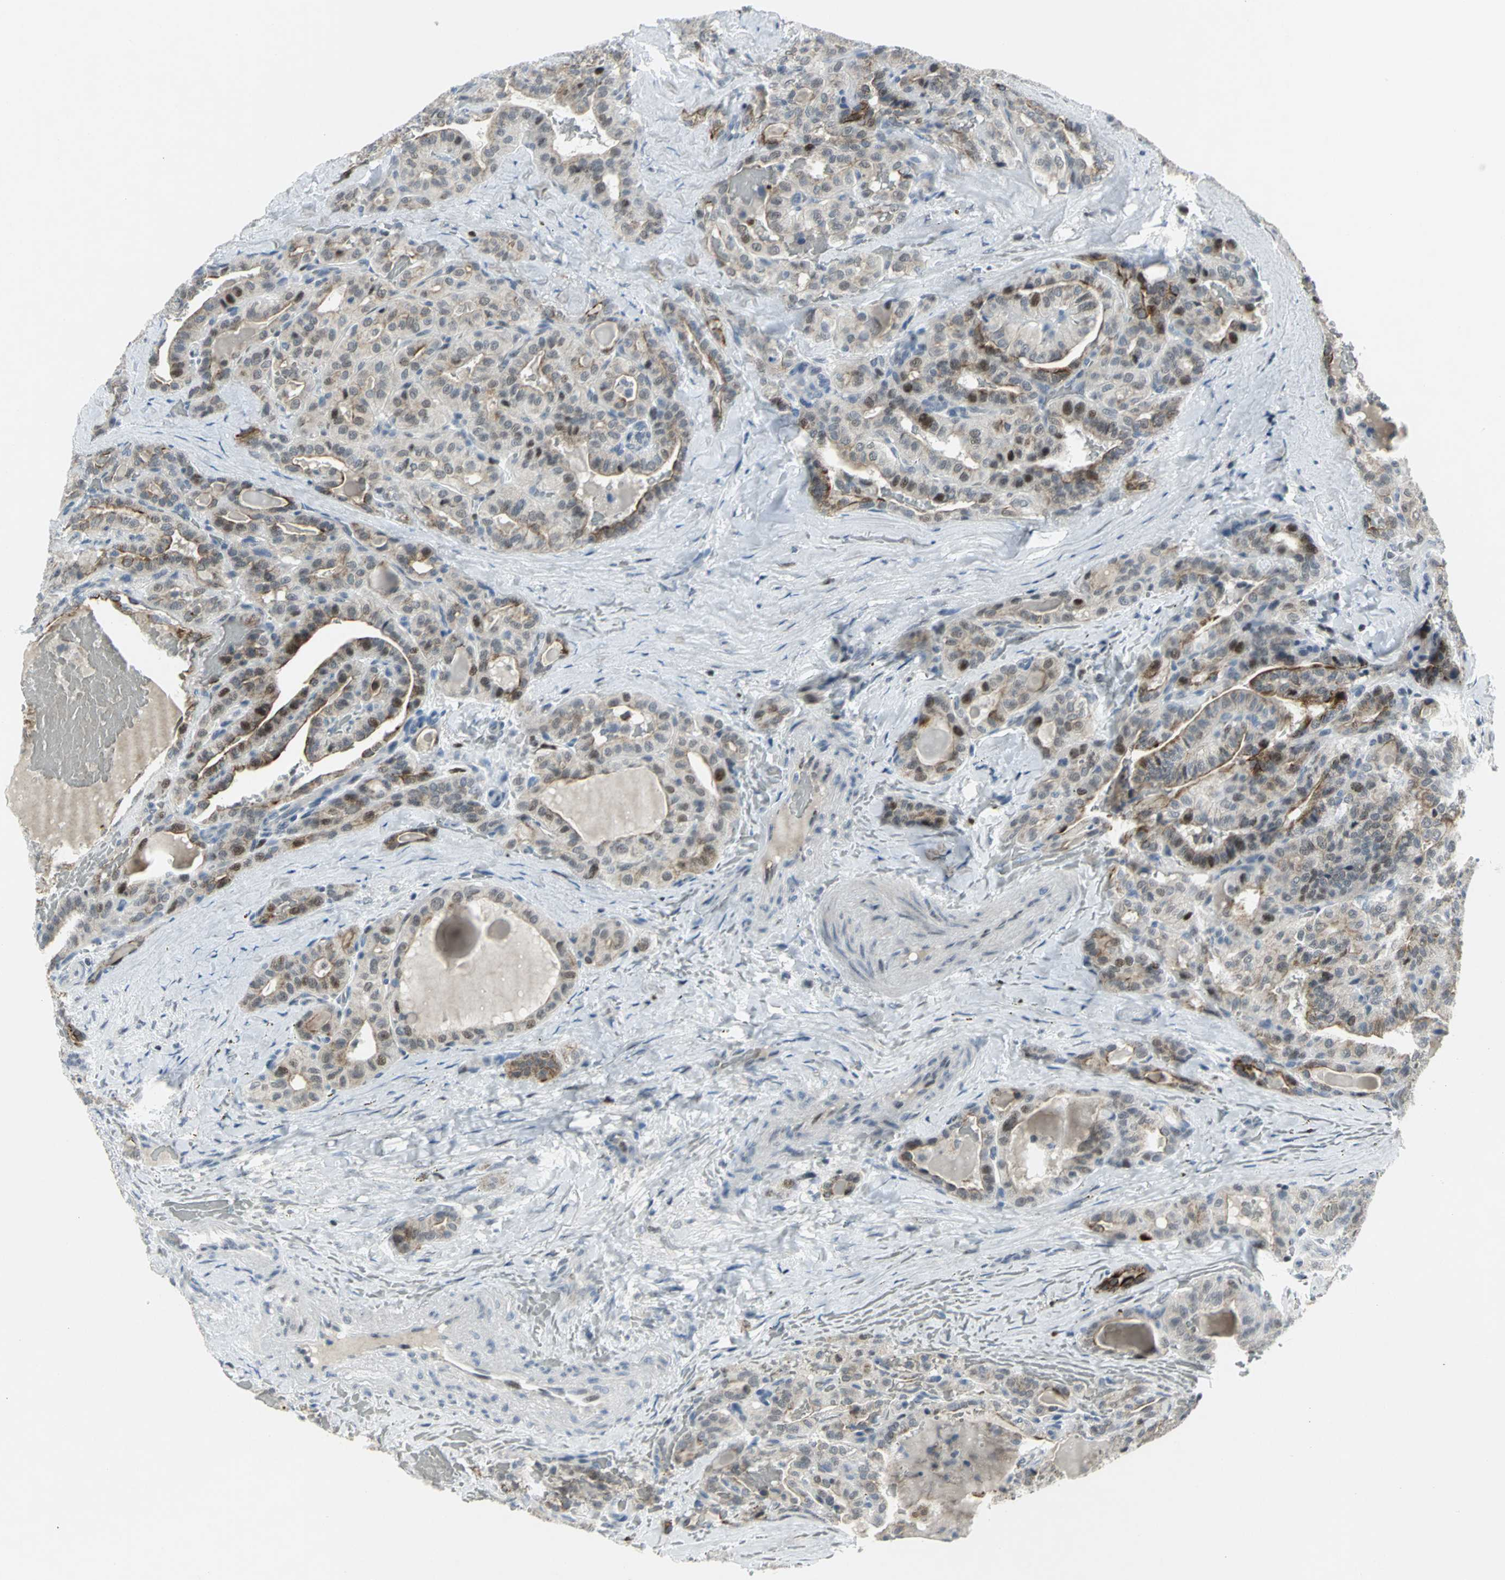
{"staining": {"intensity": "weak", "quantity": "25%-75%", "location": "cytoplasmic/membranous,nuclear"}, "tissue": "thyroid cancer", "cell_type": "Tumor cells", "image_type": "cancer", "snomed": [{"axis": "morphology", "description": "Papillary adenocarcinoma, NOS"}, {"axis": "topography", "description": "Thyroid gland"}], "caption": "Immunohistochemistry (IHC) of human thyroid cancer shows low levels of weak cytoplasmic/membranous and nuclear positivity in approximately 25%-75% of tumor cells. (DAB (3,3'-diaminobenzidine) IHC, brown staining for protein, blue staining for nuclei).", "gene": "RPA1", "patient": {"sex": "male", "age": 77}}